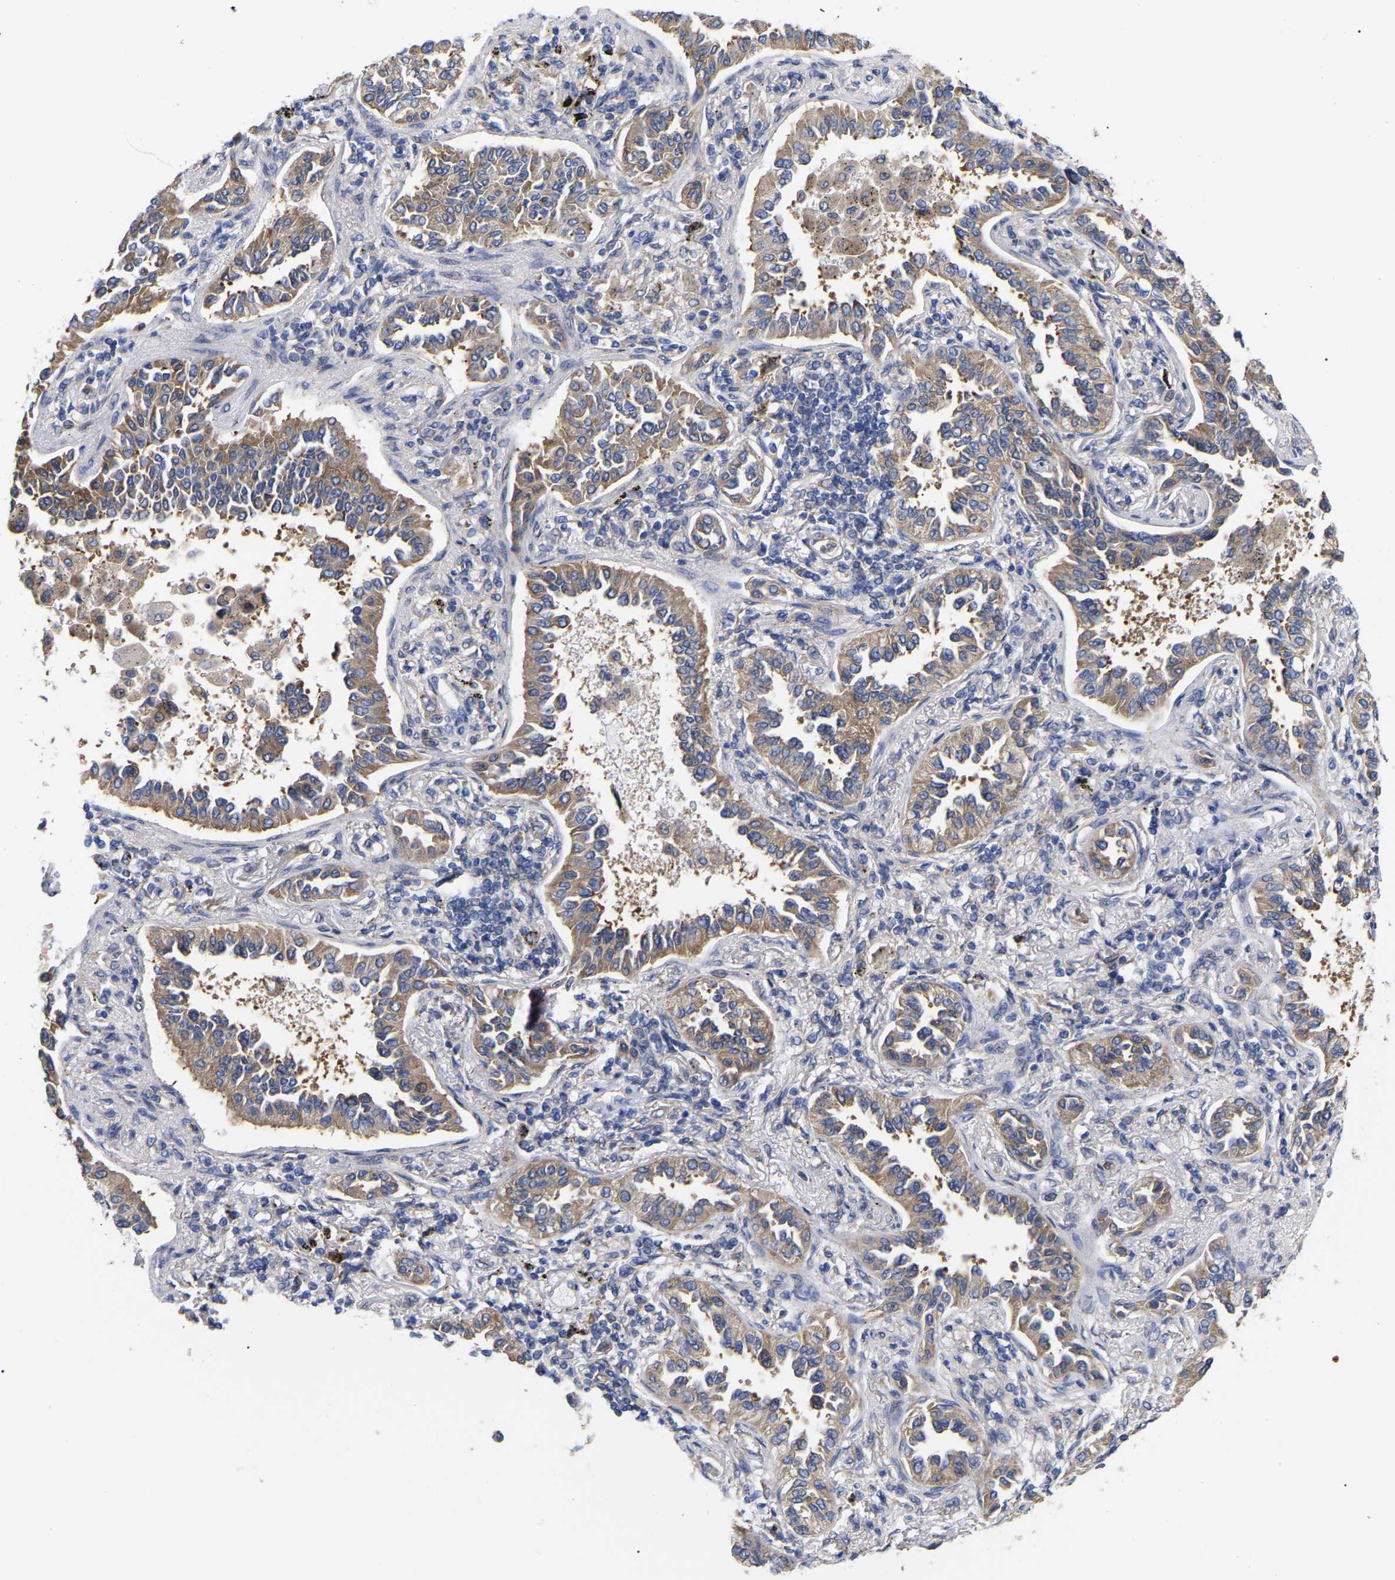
{"staining": {"intensity": "moderate", "quantity": ">75%", "location": "cytoplasmic/membranous"}, "tissue": "lung cancer", "cell_type": "Tumor cells", "image_type": "cancer", "snomed": [{"axis": "morphology", "description": "Normal tissue, NOS"}, {"axis": "morphology", "description": "Adenocarcinoma, NOS"}, {"axis": "topography", "description": "Lung"}], "caption": "Immunohistochemical staining of lung adenocarcinoma reveals moderate cytoplasmic/membranous protein positivity in approximately >75% of tumor cells. The staining is performed using DAB brown chromogen to label protein expression. The nuclei are counter-stained blue using hematoxylin.", "gene": "CFAP298", "patient": {"sex": "male", "age": 59}}